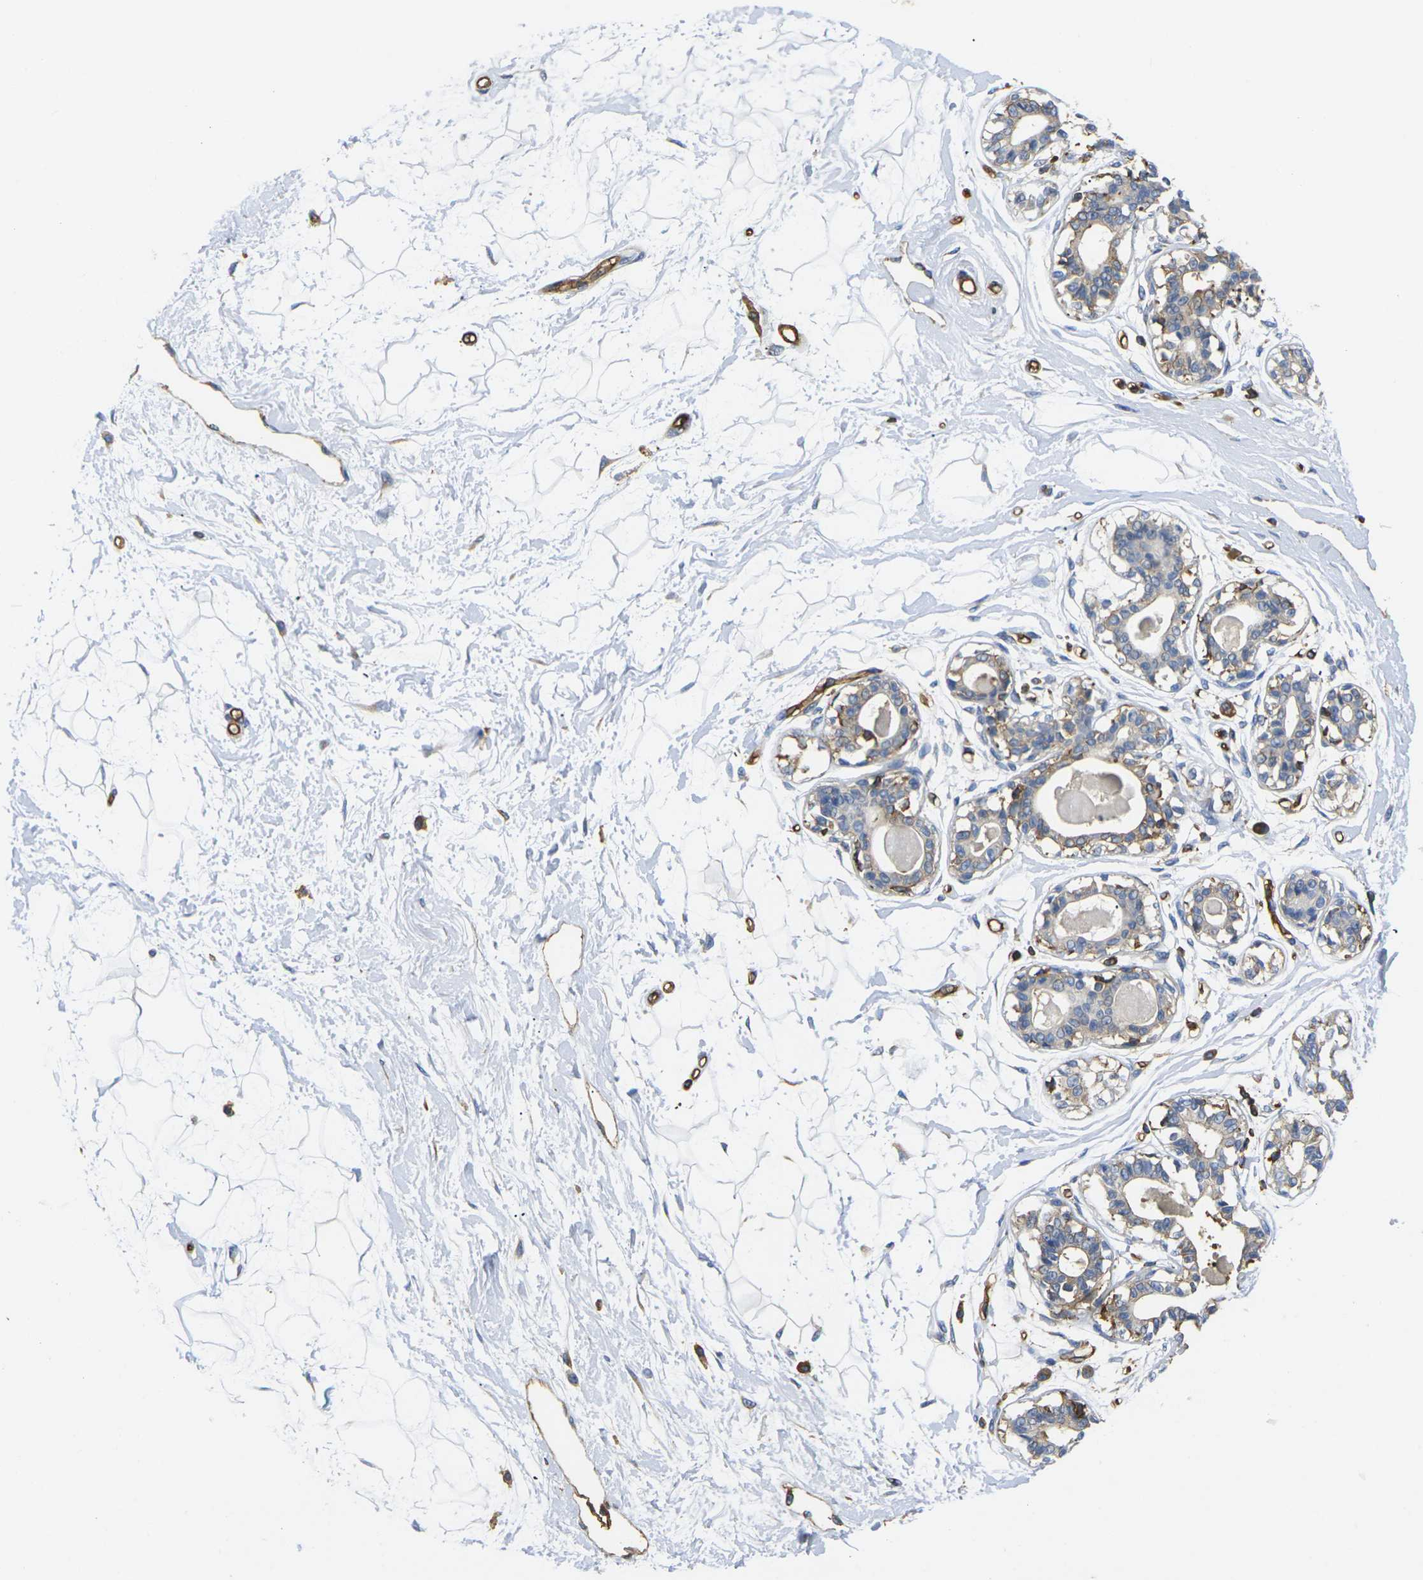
{"staining": {"intensity": "negative", "quantity": "none", "location": "none"}, "tissue": "breast", "cell_type": "Adipocytes", "image_type": "normal", "snomed": [{"axis": "morphology", "description": "Normal tissue, NOS"}, {"axis": "topography", "description": "Breast"}], "caption": "This is a image of IHC staining of normal breast, which shows no expression in adipocytes. (Immunohistochemistry (ihc), brightfield microscopy, high magnification).", "gene": "FAM110D", "patient": {"sex": "female", "age": 45}}